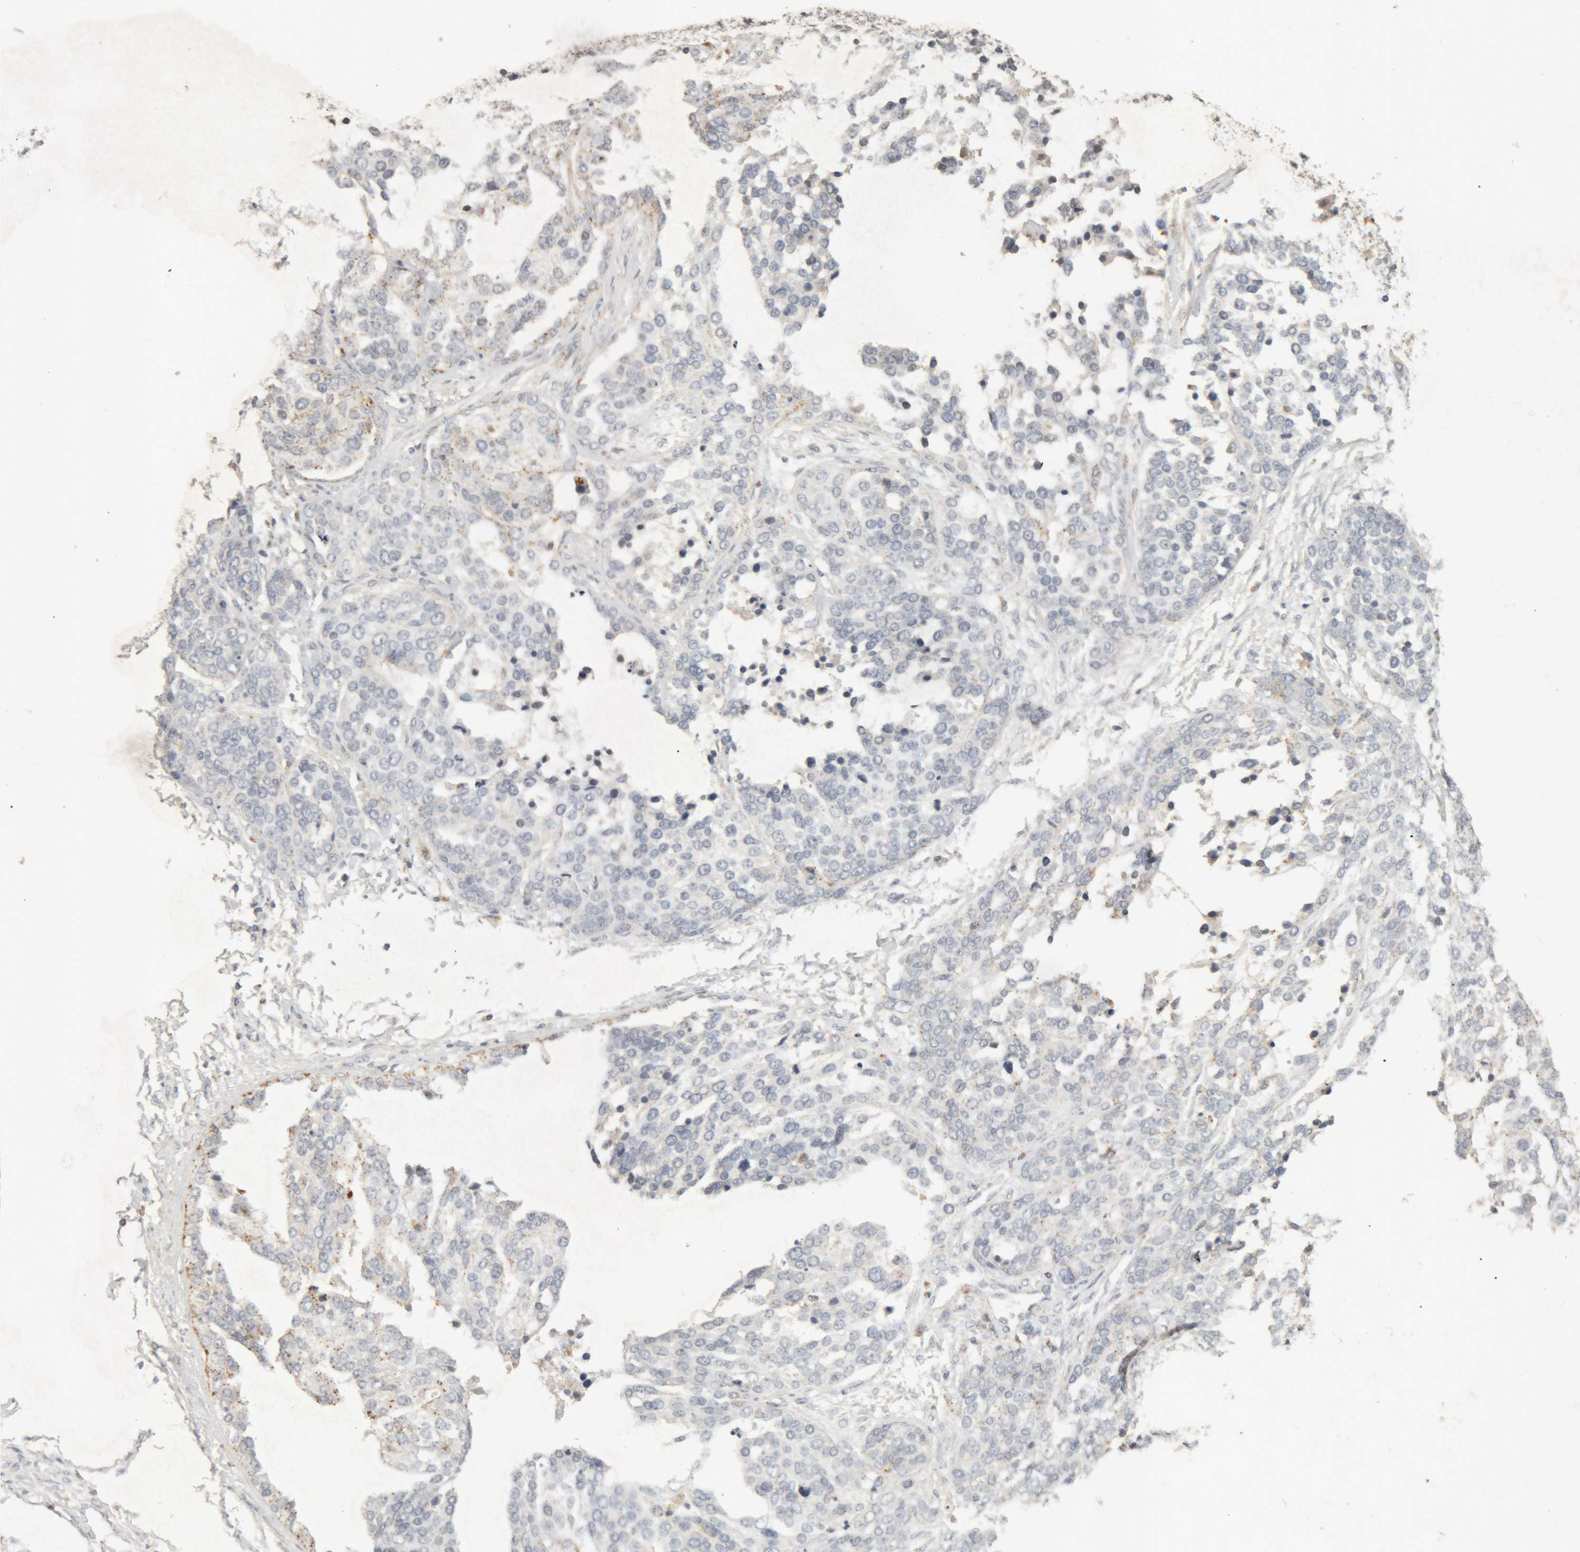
{"staining": {"intensity": "negative", "quantity": "none", "location": "none"}, "tissue": "ovarian cancer", "cell_type": "Tumor cells", "image_type": "cancer", "snomed": [{"axis": "morphology", "description": "Cystadenocarcinoma, serous, NOS"}, {"axis": "topography", "description": "Ovary"}], "caption": "An immunohistochemistry photomicrograph of ovarian cancer (serous cystadenocarcinoma) is shown. There is no staining in tumor cells of ovarian cancer (serous cystadenocarcinoma). (IHC, brightfield microscopy, high magnification).", "gene": "ARSA", "patient": {"sex": "female", "age": 44}}